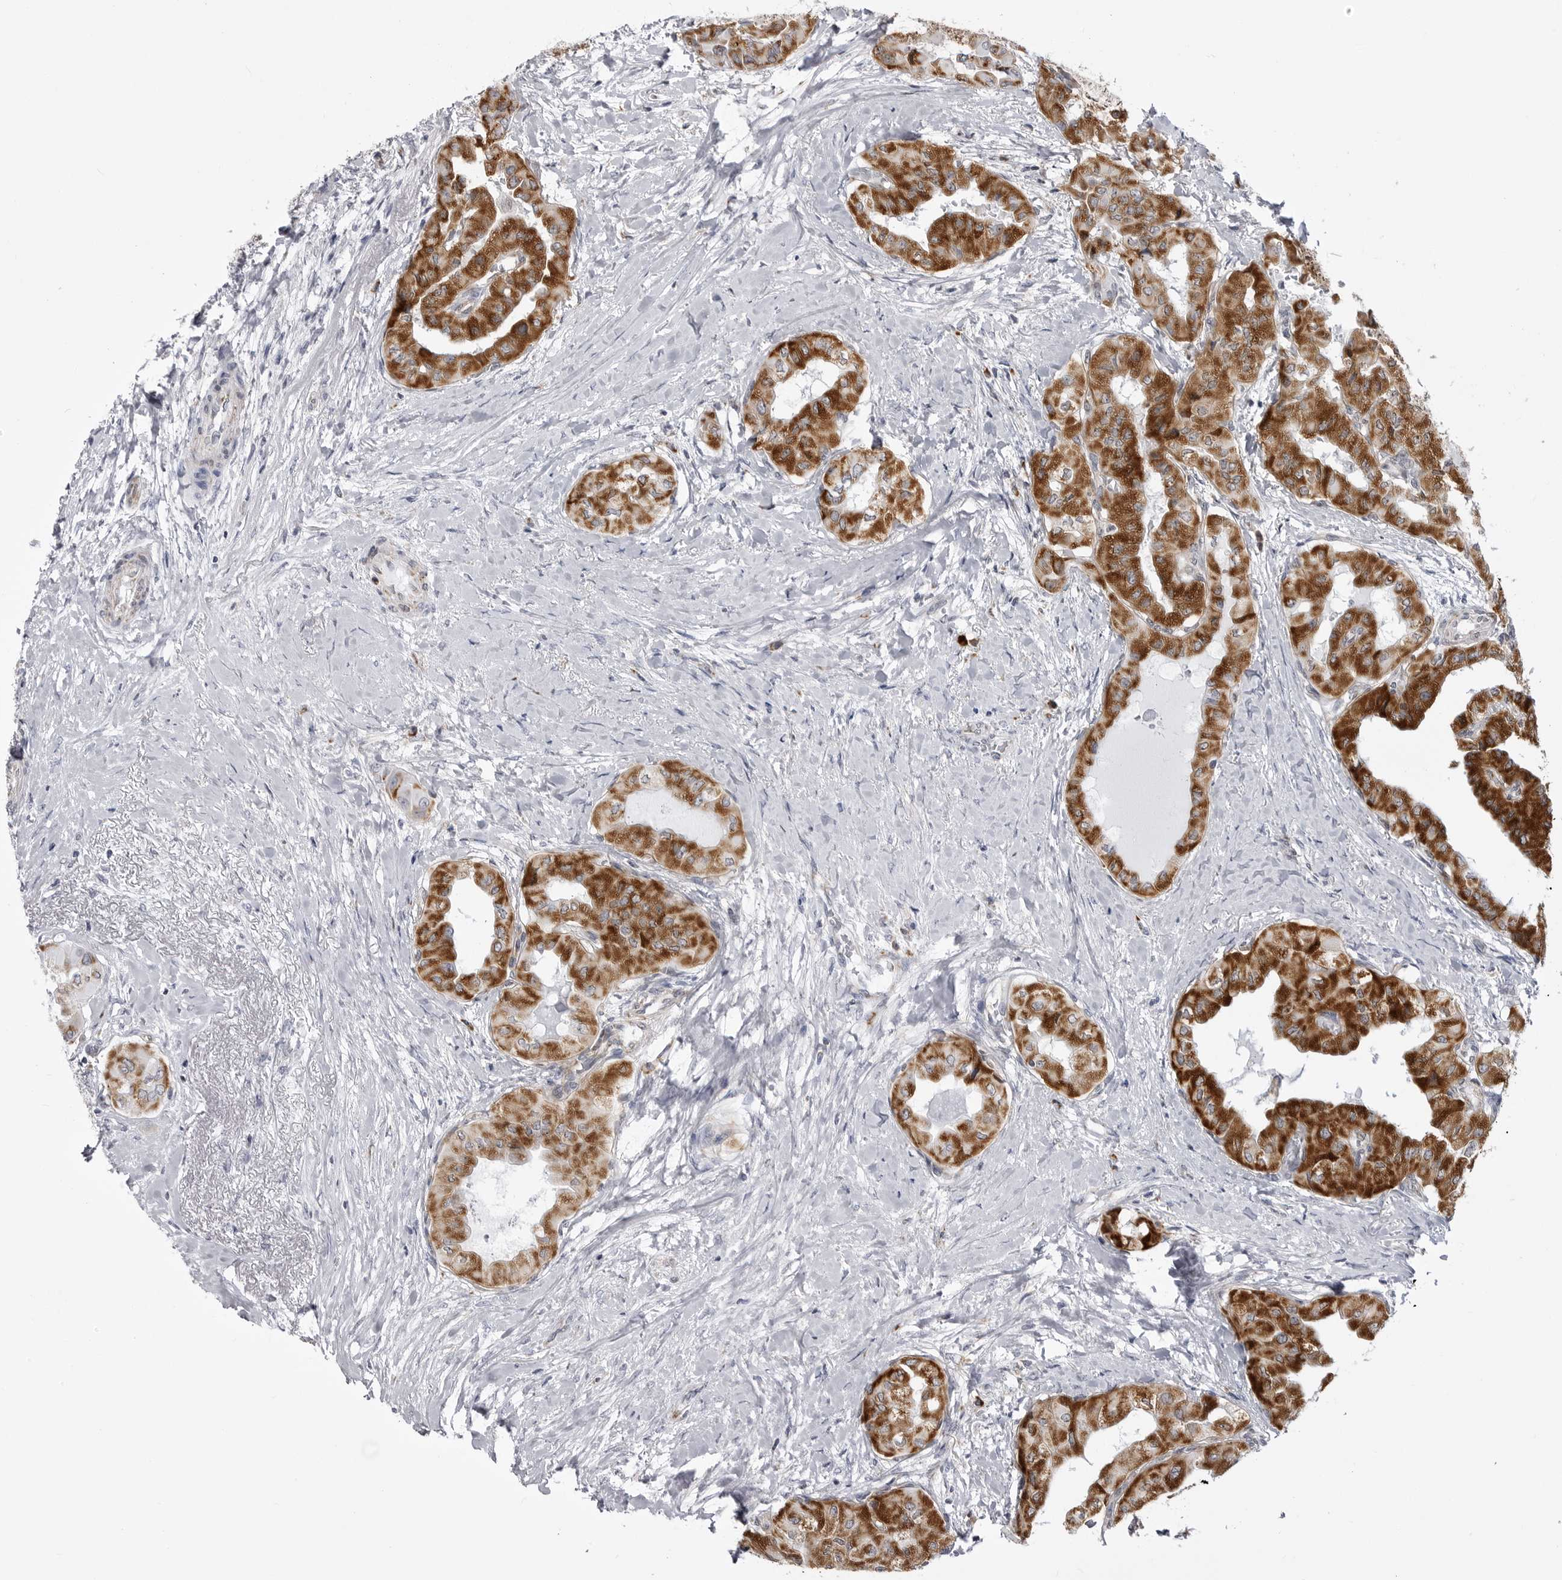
{"staining": {"intensity": "strong", "quantity": ">75%", "location": "cytoplasmic/membranous"}, "tissue": "thyroid cancer", "cell_type": "Tumor cells", "image_type": "cancer", "snomed": [{"axis": "morphology", "description": "Papillary adenocarcinoma, NOS"}, {"axis": "topography", "description": "Thyroid gland"}], "caption": "Thyroid cancer (papillary adenocarcinoma) stained for a protein exhibits strong cytoplasmic/membranous positivity in tumor cells.", "gene": "FH", "patient": {"sex": "female", "age": 59}}